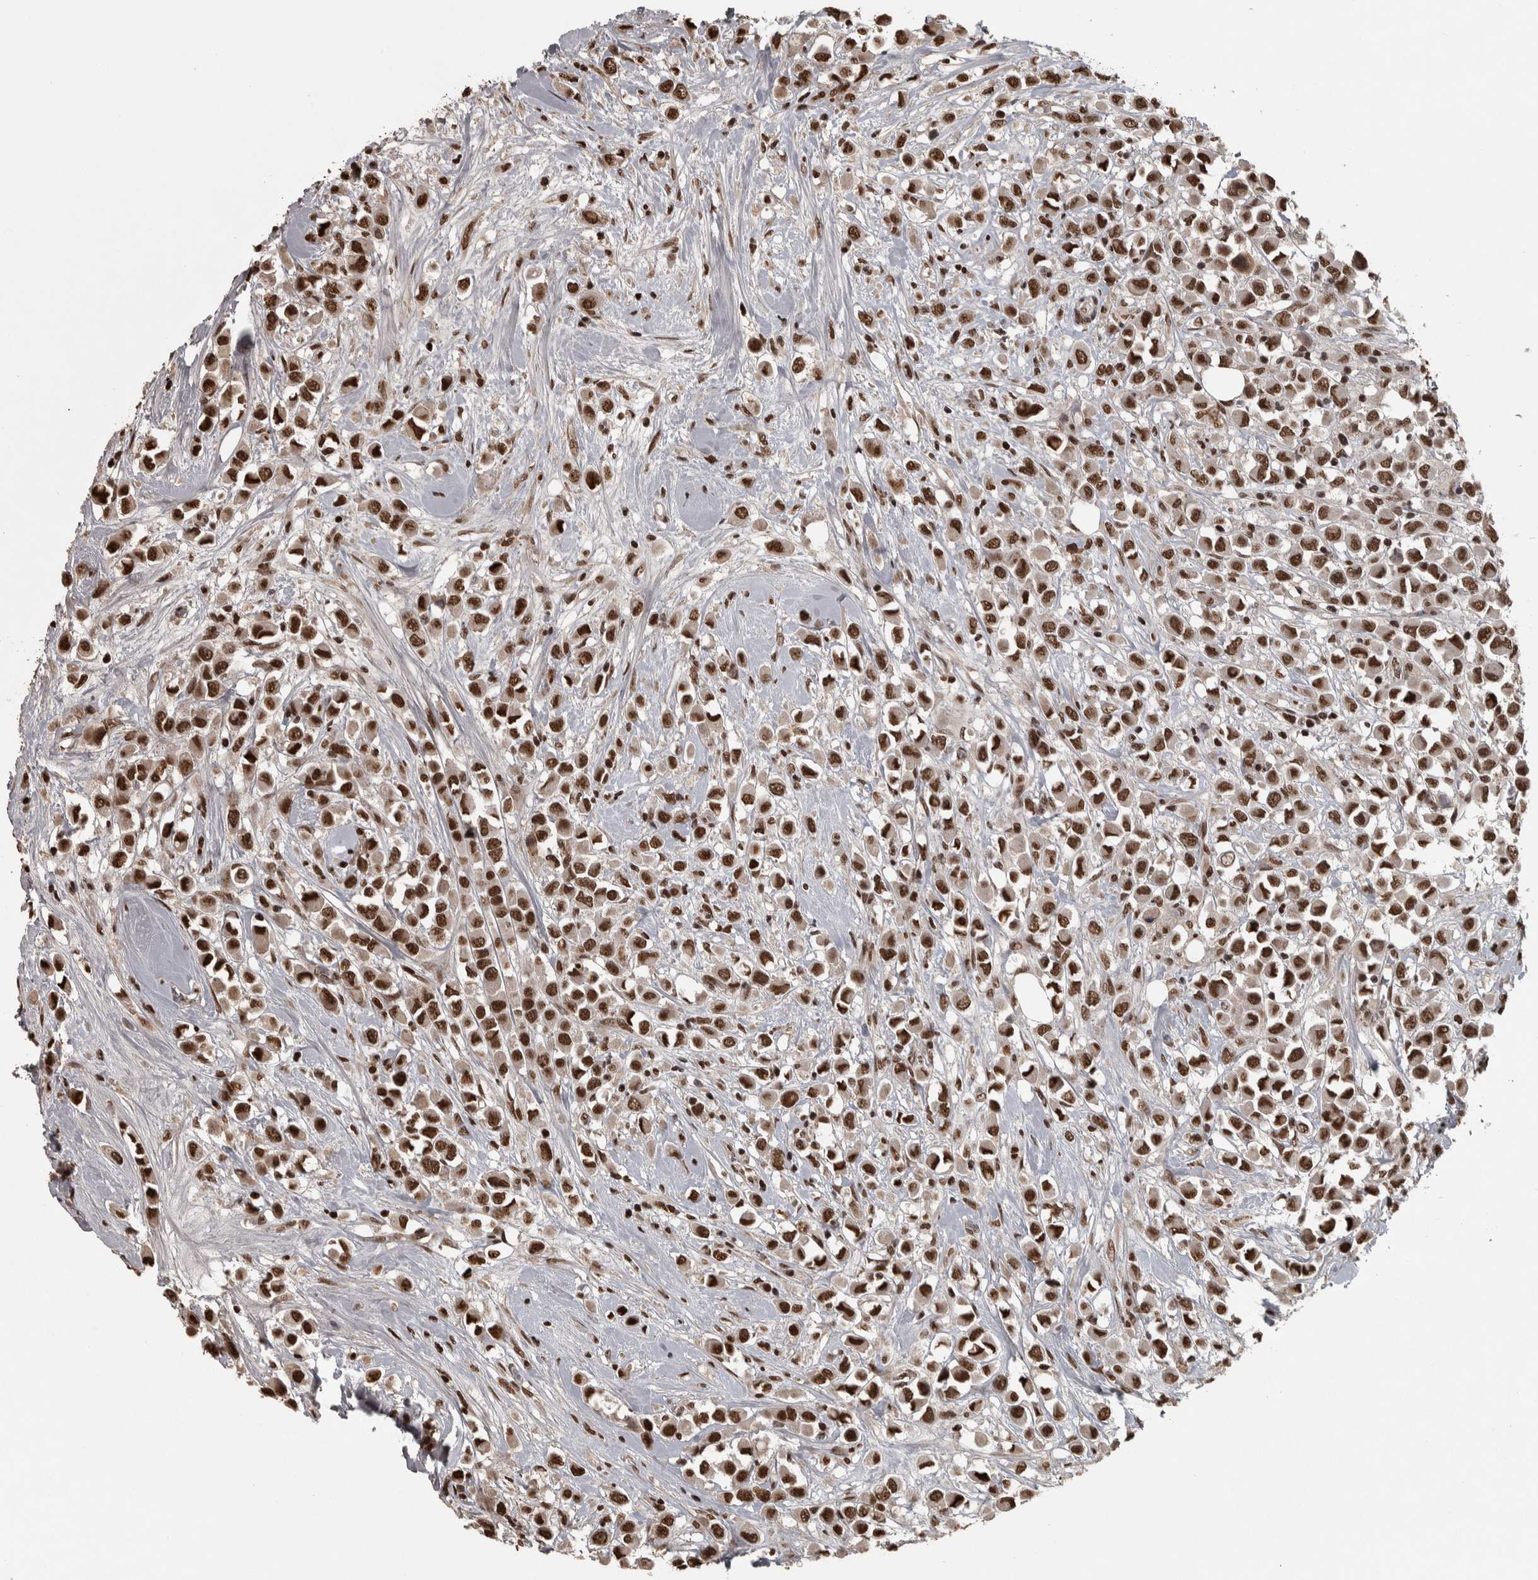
{"staining": {"intensity": "strong", "quantity": ">75%", "location": "nuclear"}, "tissue": "breast cancer", "cell_type": "Tumor cells", "image_type": "cancer", "snomed": [{"axis": "morphology", "description": "Duct carcinoma"}, {"axis": "topography", "description": "Breast"}], "caption": "There is high levels of strong nuclear staining in tumor cells of breast cancer (invasive ductal carcinoma), as demonstrated by immunohistochemical staining (brown color).", "gene": "ZFHX4", "patient": {"sex": "female", "age": 61}}